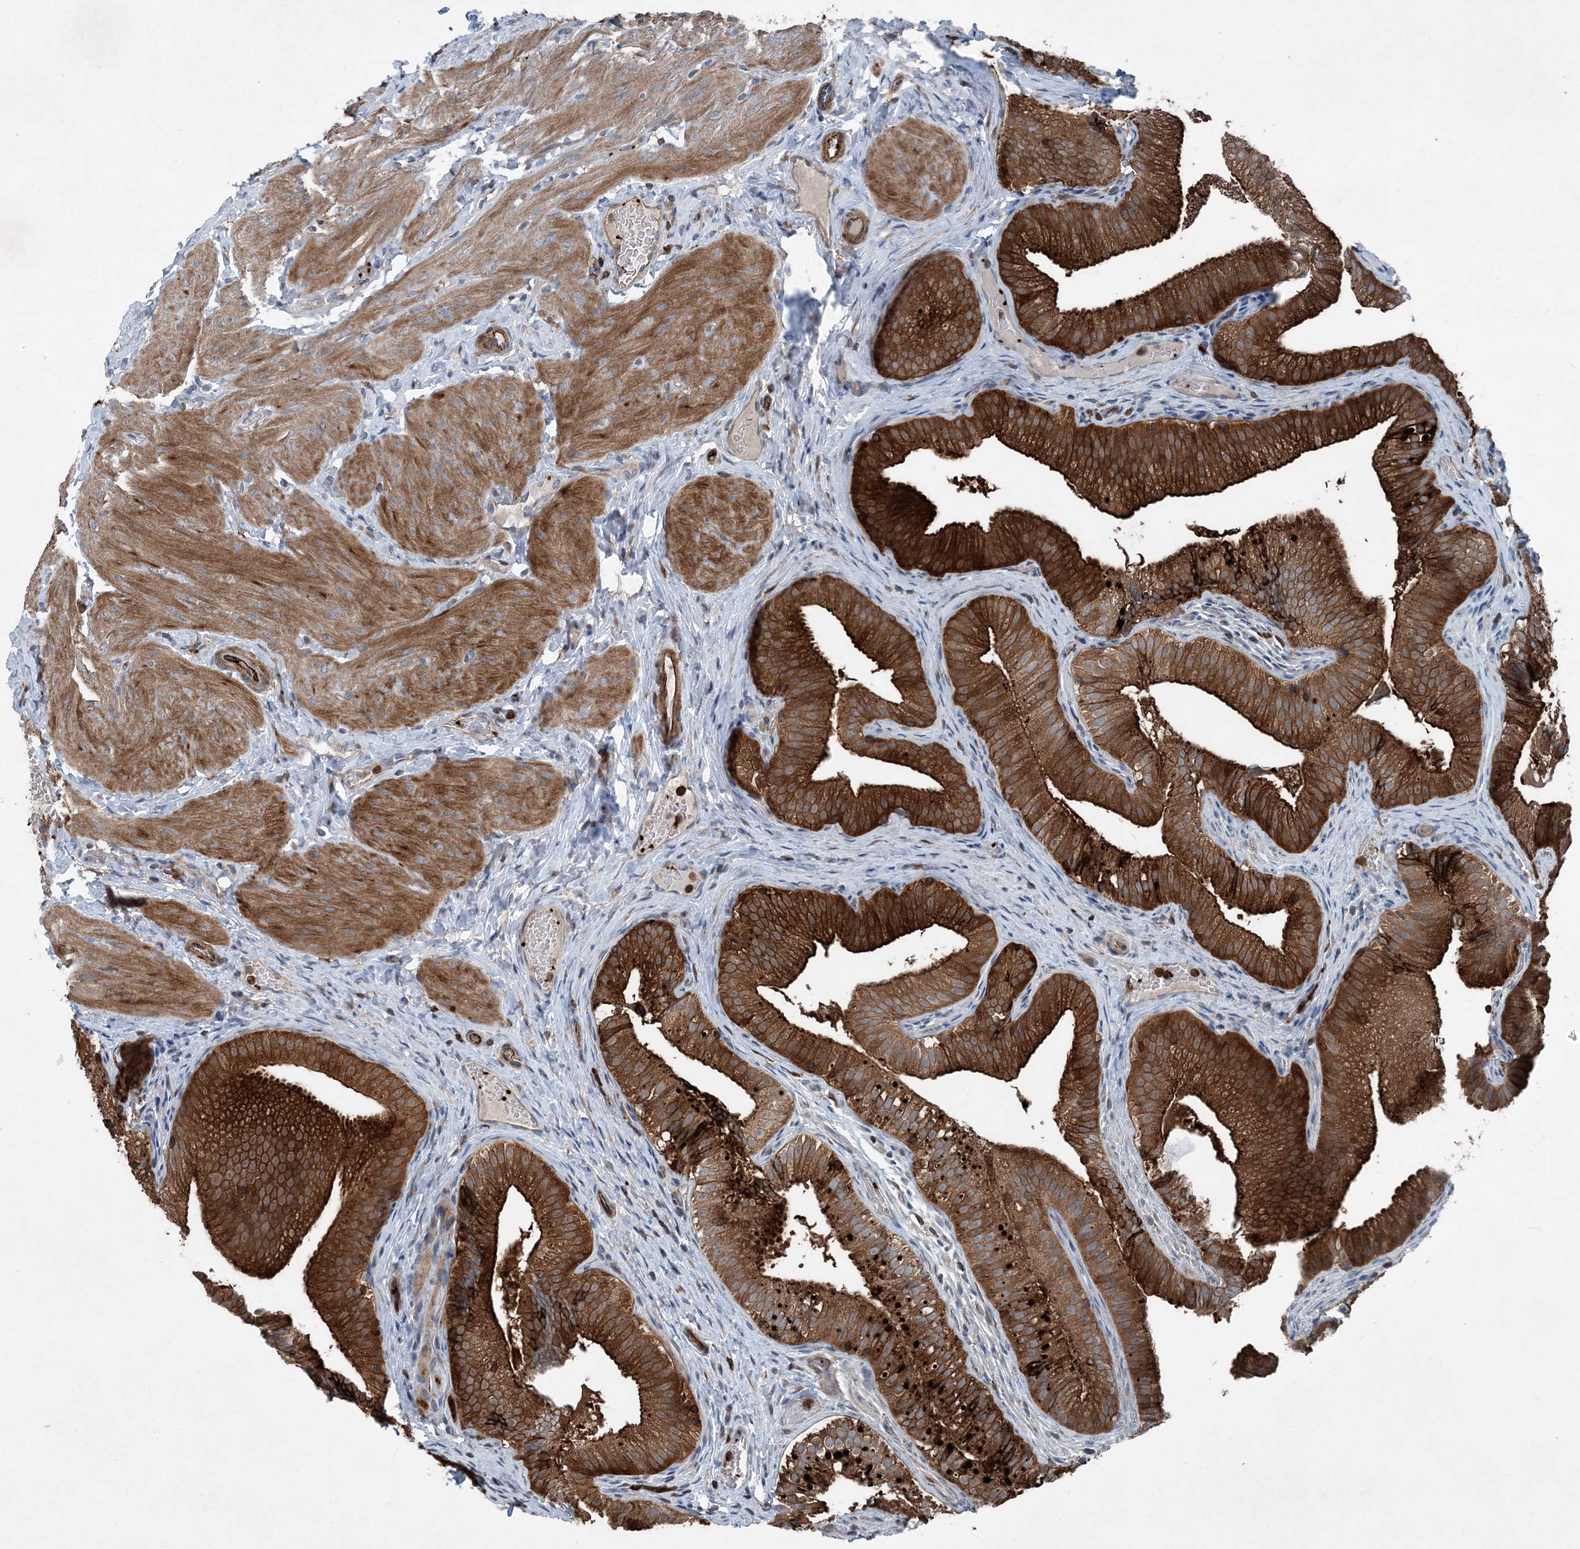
{"staining": {"intensity": "strong", "quantity": ">75%", "location": "cytoplasmic/membranous"}, "tissue": "gallbladder", "cell_type": "Glandular cells", "image_type": "normal", "snomed": [{"axis": "morphology", "description": "Normal tissue, NOS"}, {"axis": "topography", "description": "Gallbladder"}], "caption": "Protein staining of unremarkable gallbladder exhibits strong cytoplasmic/membranous positivity in approximately >75% of glandular cells.", "gene": "DGUOK", "patient": {"sex": "female", "age": 30}}